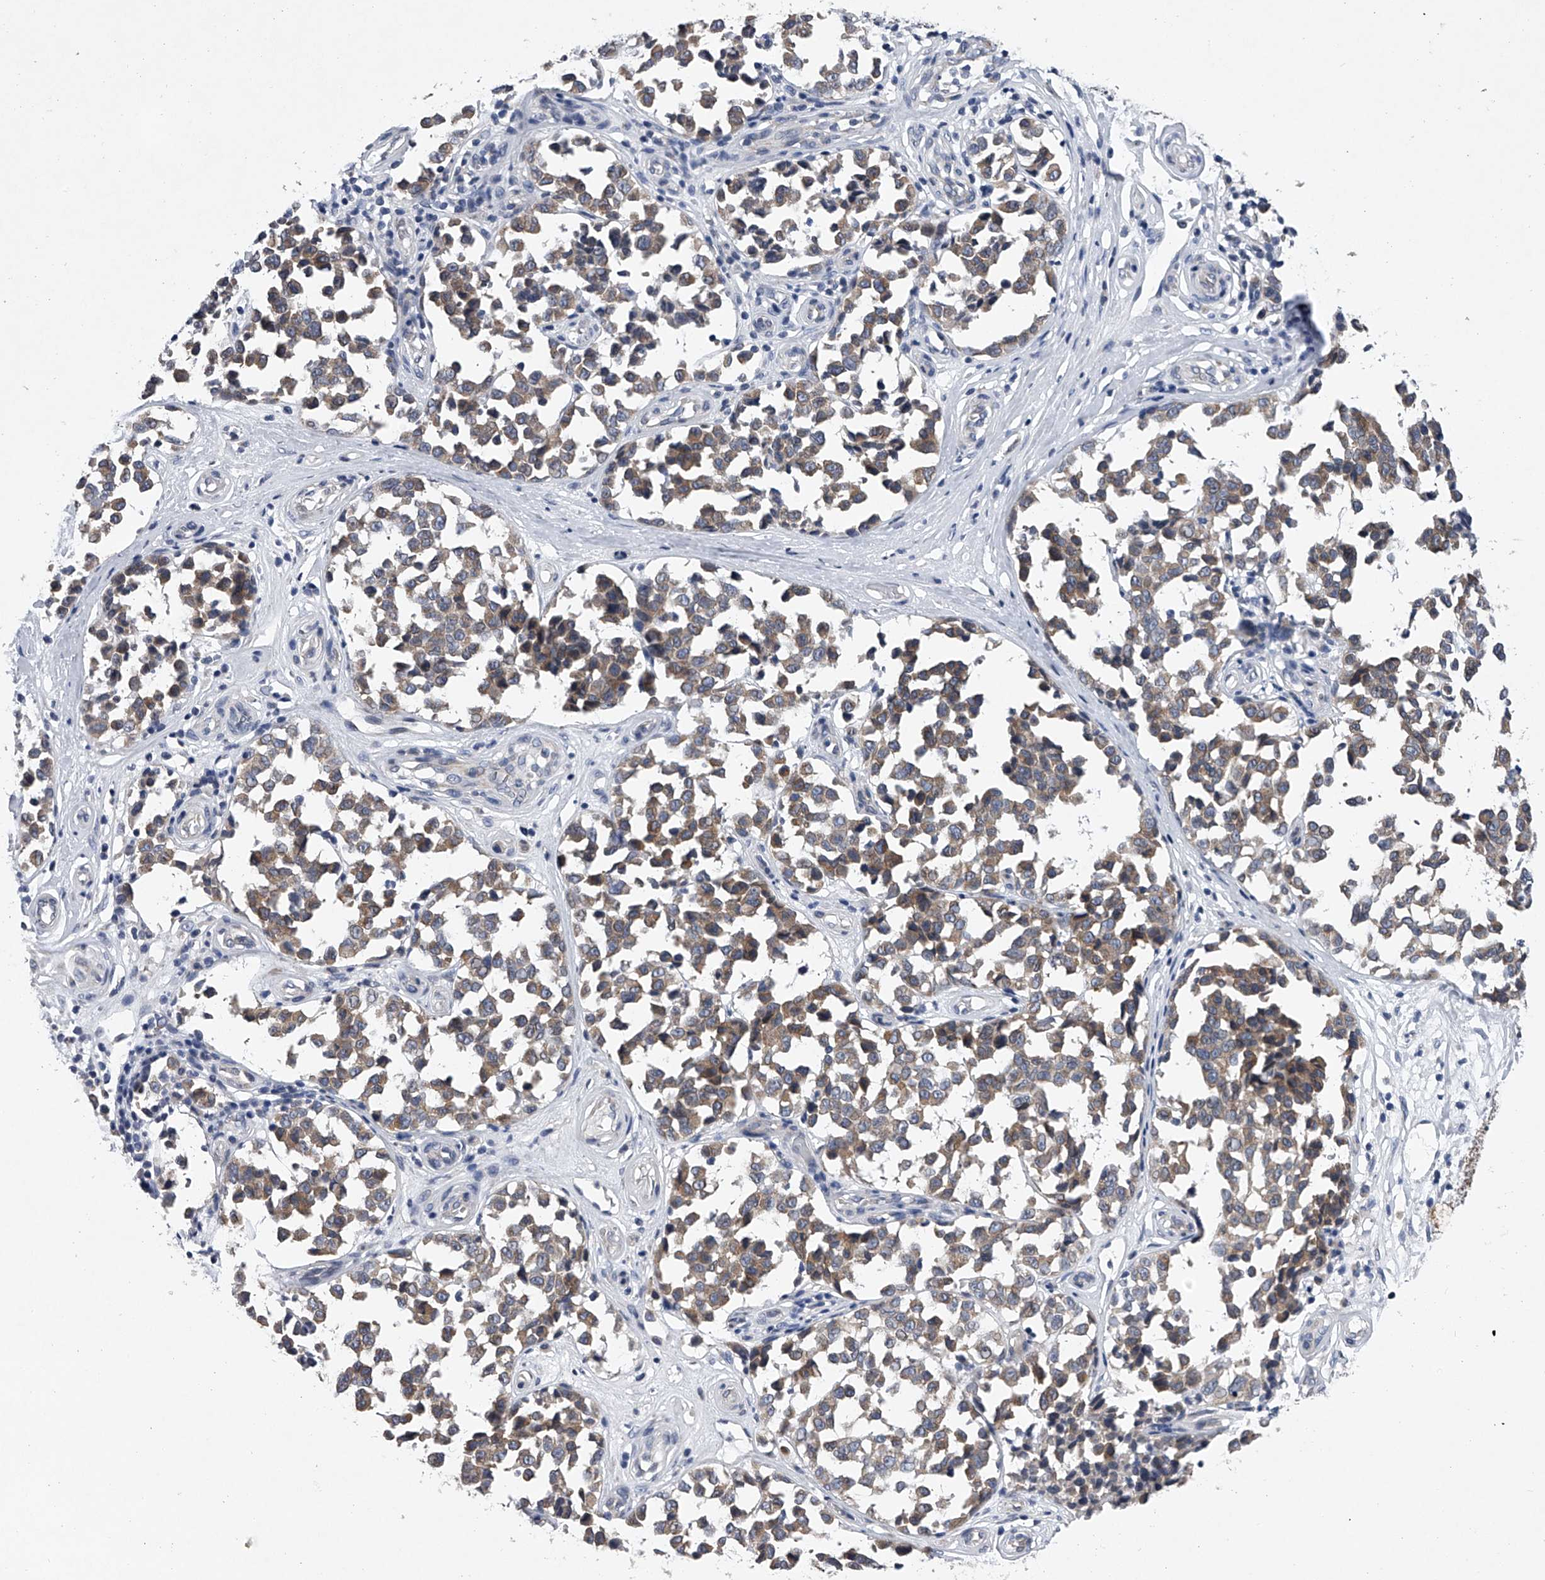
{"staining": {"intensity": "moderate", "quantity": ">75%", "location": "cytoplasmic/membranous"}, "tissue": "melanoma", "cell_type": "Tumor cells", "image_type": "cancer", "snomed": [{"axis": "morphology", "description": "Malignant melanoma, NOS"}, {"axis": "topography", "description": "Skin"}], "caption": "There is medium levels of moderate cytoplasmic/membranous staining in tumor cells of melanoma, as demonstrated by immunohistochemical staining (brown color).", "gene": "RNF5", "patient": {"sex": "female", "age": 64}}